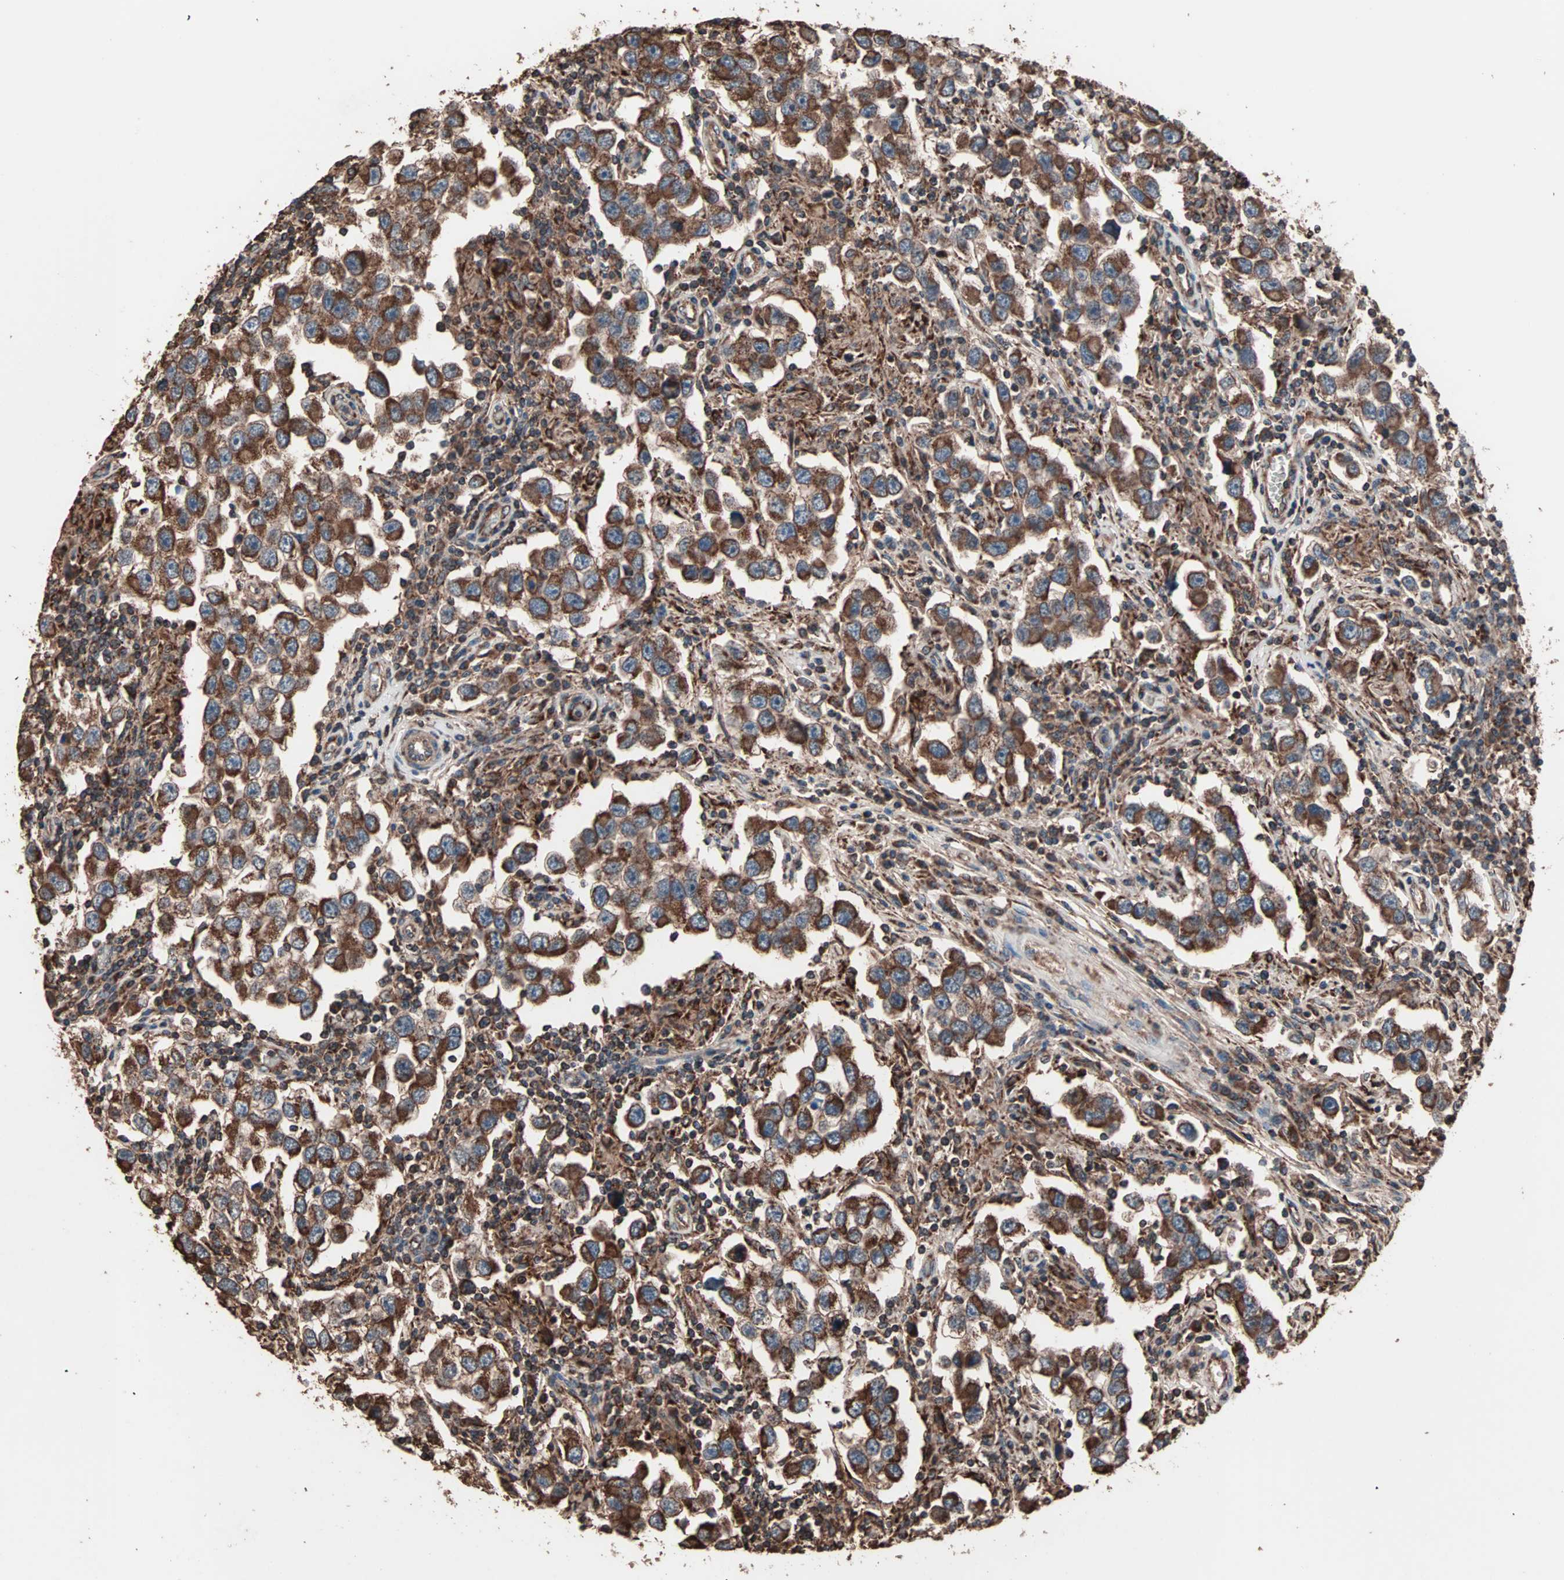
{"staining": {"intensity": "strong", "quantity": ">75%", "location": "cytoplasmic/membranous"}, "tissue": "testis cancer", "cell_type": "Tumor cells", "image_type": "cancer", "snomed": [{"axis": "morphology", "description": "Carcinoma, Embryonal, NOS"}, {"axis": "topography", "description": "Testis"}], "caption": "IHC (DAB) staining of human testis cancer reveals strong cytoplasmic/membranous protein positivity in approximately >75% of tumor cells. Immunohistochemistry (ihc) stains the protein of interest in brown and the nuclei are stained blue.", "gene": "MRPL2", "patient": {"sex": "male", "age": 21}}